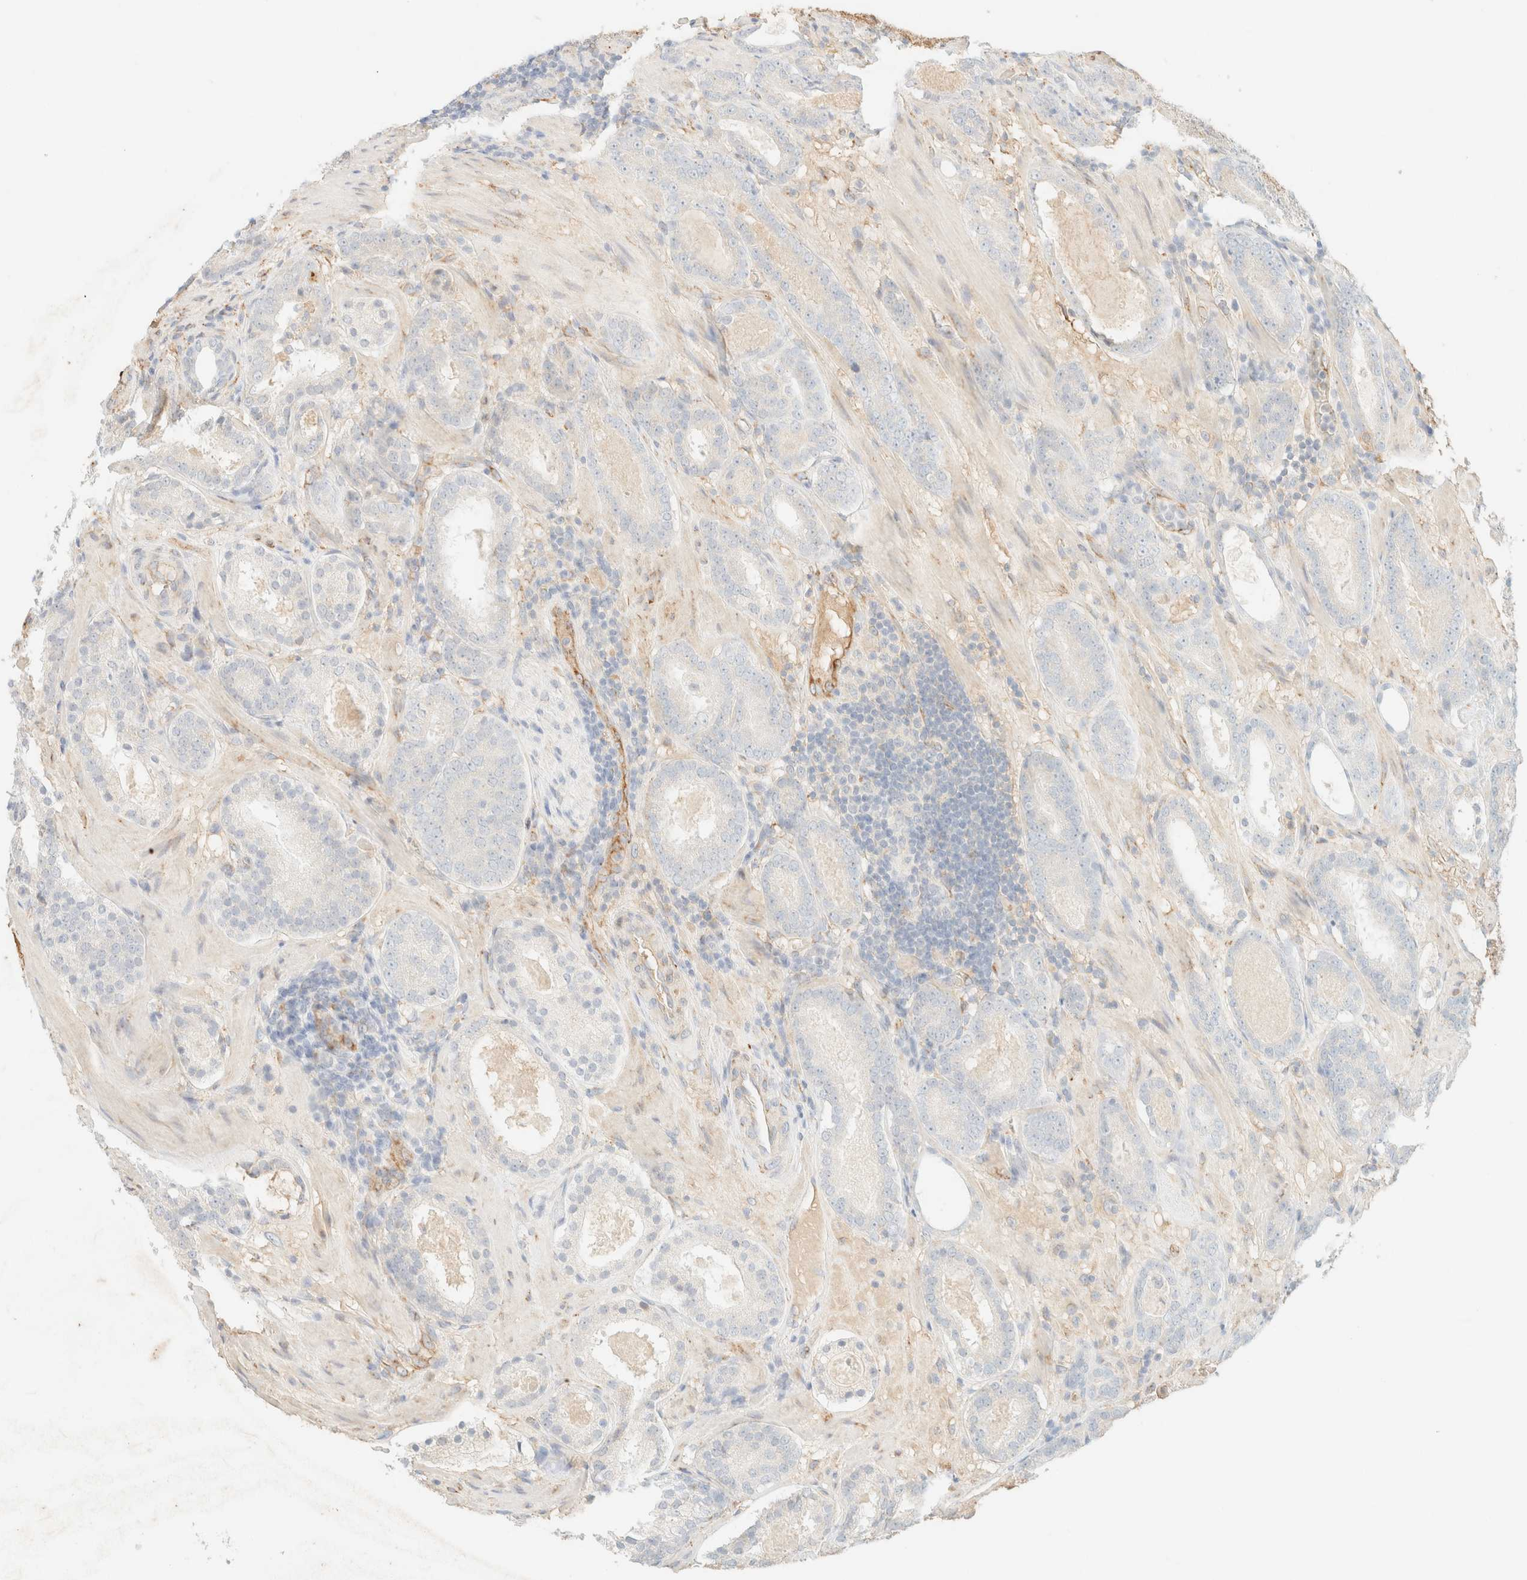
{"staining": {"intensity": "negative", "quantity": "none", "location": "none"}, "tissue": "prostate cancer", "cell_type": "Tumor cells", "image_type": "cancer", "snomed": [{"axis": "morphology", "description": "Adenocarcinoma, Low grade"}, {"axis": "topography", "description": "Prostate"}], "caption": "The image exhibits no staining of tumor cells in low-grade adenocarcinoma (prostate).", "gene": "SPARCL1", "patient": {"sex": "male", "age": 69}}